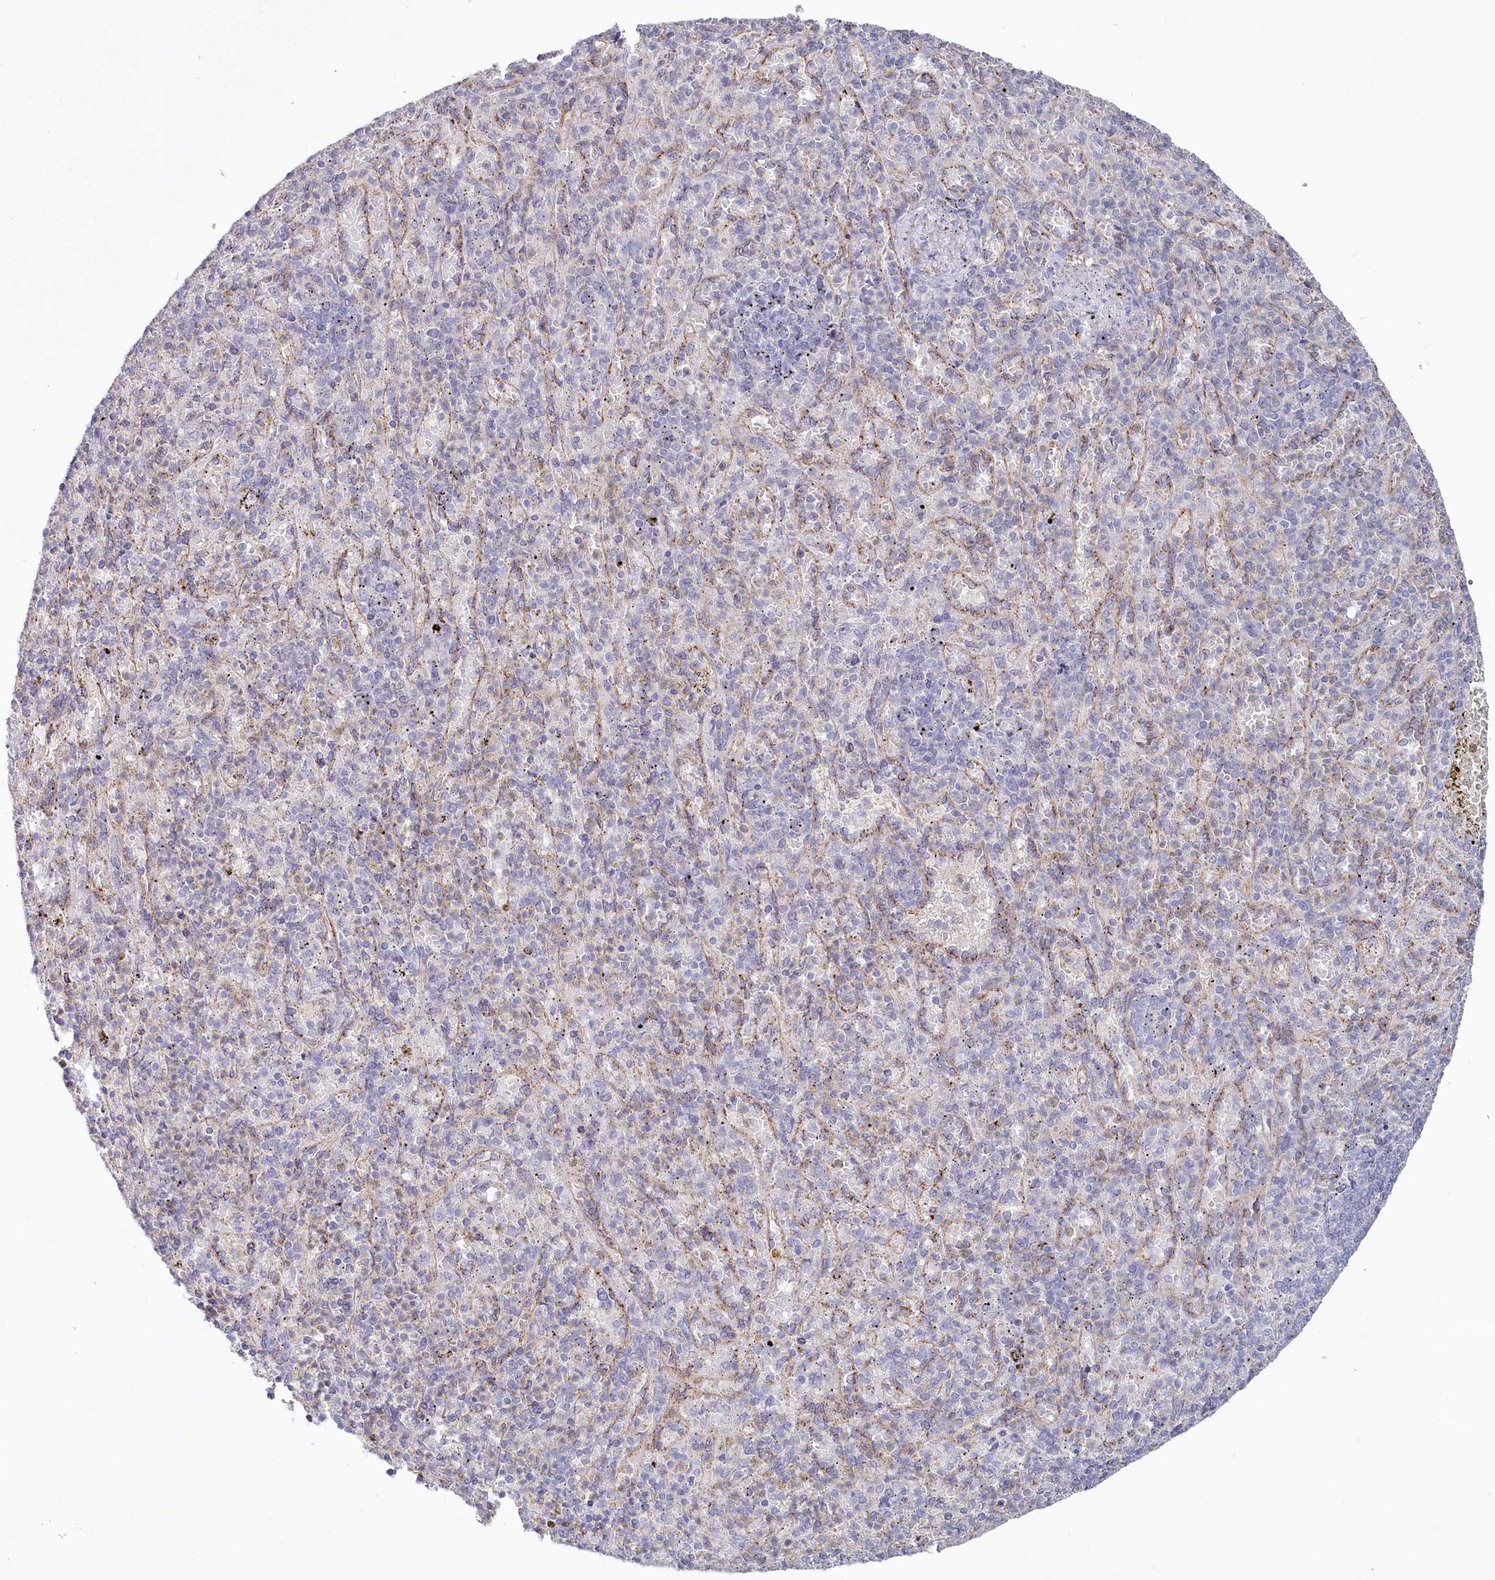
{"staining": {"intensity": "negative", "quantity": "none", "location": "none"}, "tissue": "spleen", "cell_type": "Cells in red pulp", "image_type": "normal", "snomed": [{"axis": "morphology", "description": "Normal tissue, NOS"}, {"axis": "topography", "description": "Spleen"}], "caption": "This is an IHC histopathology image of benign human spleen. There is no positivity in cells in red pulp.", "gene": "AAMDC", "patient": {"sex": "female", "age": 74}}